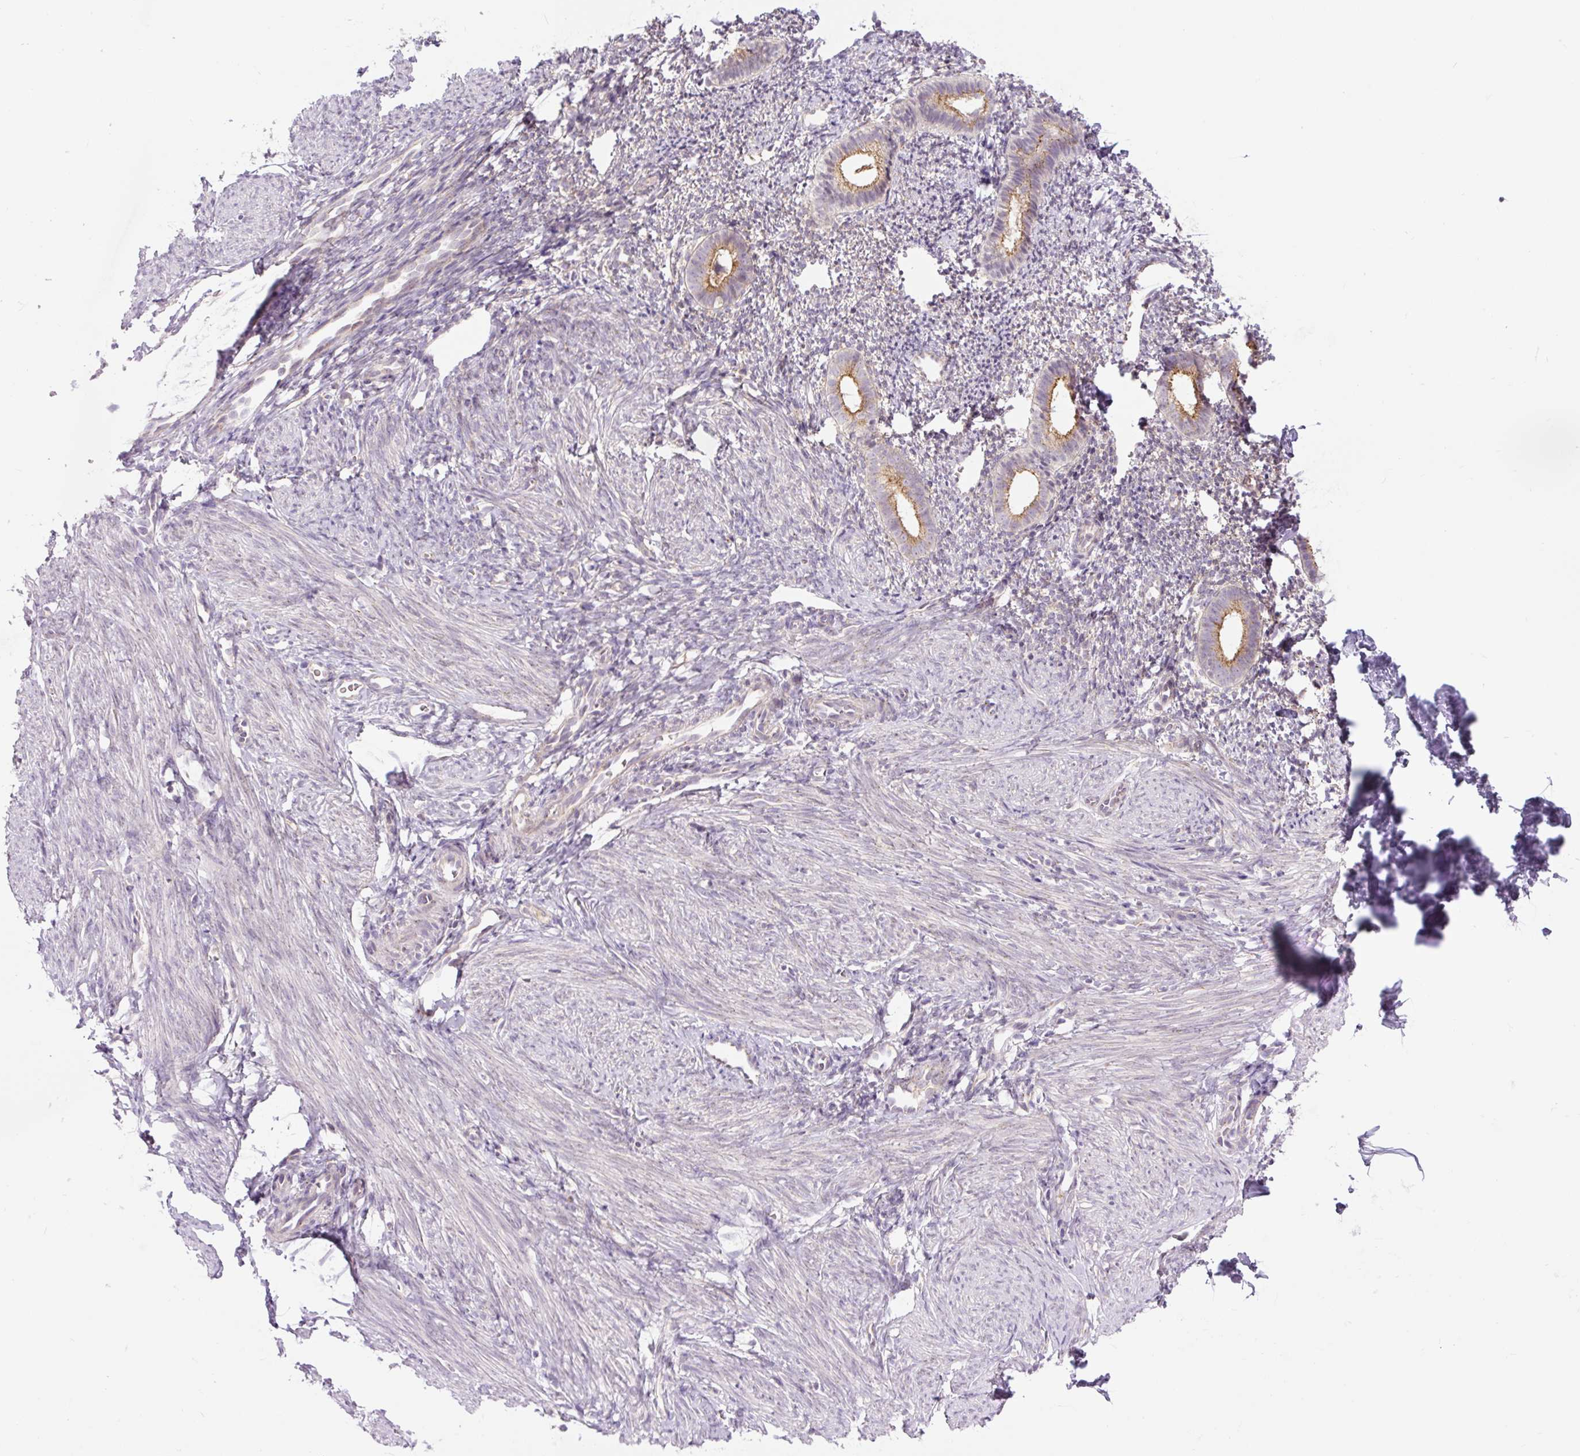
{"staining": {"intensity": "moderate", "quantity": "25%-75%", "location": "cytoplasmic/membranous"}, "tissue": "endometrium", "cell_type": "Cells in endometrial stroma", "image_type": "normal", "snomed": [{"axis": "morphology", "description": "Normal tissue, NOS"}, {"axis": "topography", "description": "Endometrium"}], "caption": "The histopathology image demonstrates staining of benign endometrium, revealing moderate cytoplasmic/membranous protein staining (brown color) within cells in endometrial stroma.", "gene": "PCM1", "patient": {"sex": "female", "age": 39}}